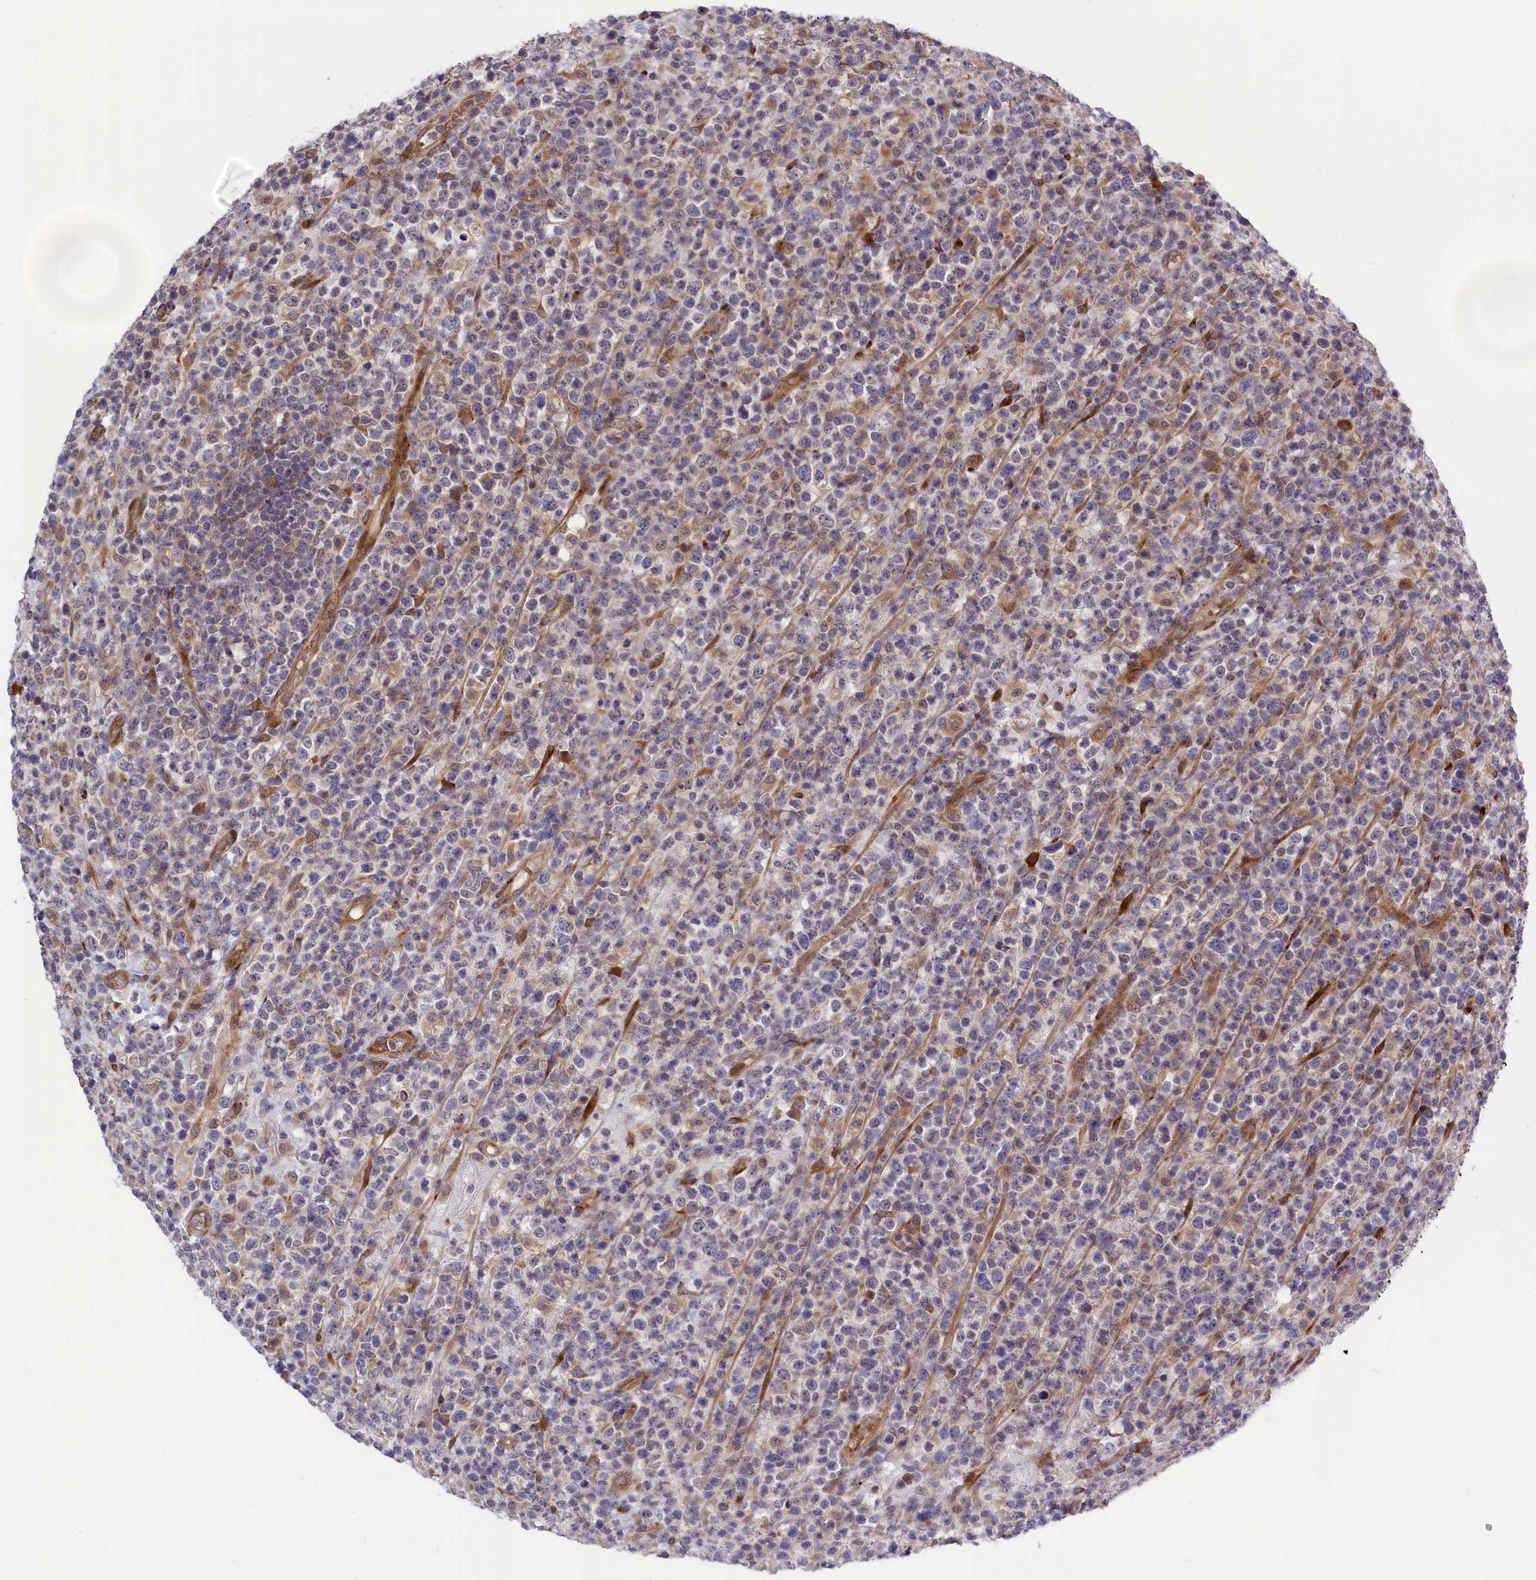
{"staining": {"intensity": "weak", "quantity": "<25%", "location": "cytoplasmic/membranous"}, "tissue": "lymphoma", "cell_type": "Tumor cells", "image_type": "cancer", "snomed": [{"axis": "morphology", "description": "Malignant lymphoma, non-Hodgkin's type, High grade"}, {"axis": "topography", "description": "Colon"}], "caption": "IHC of human lymphoma displays no positivity in tumor cells.", "gene": "DDX60L", "patient": {"sex": "female", "age": 53}}